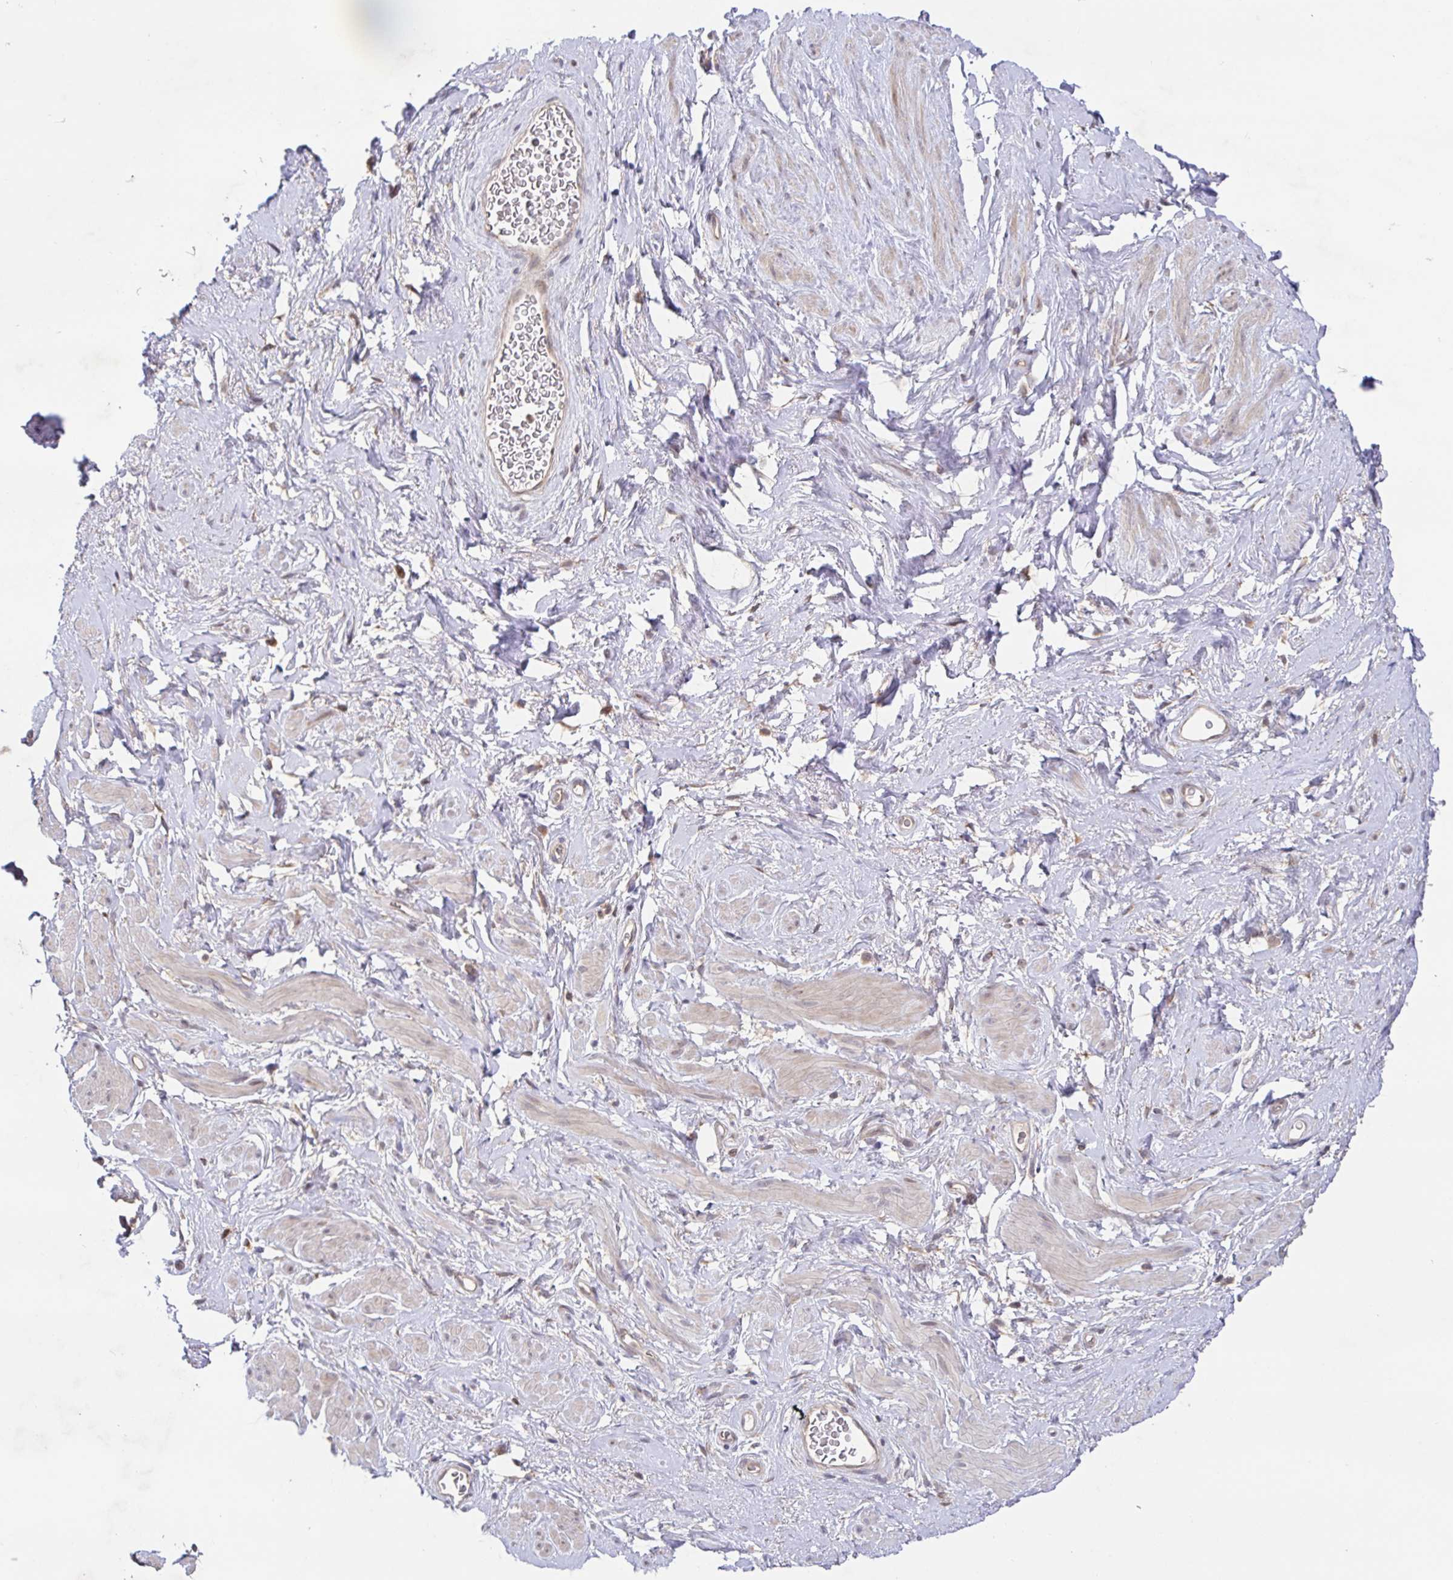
{"staining": {"intensity": "weak", "quantity": "25%-75%", "location": "cytoplasmic/membranous"}, "tissue": "soft tissue", "cell_type": "Fibroblasts", "image_type": "normal", "snomed": [{"axis": "morphology", "description": "Normal tissue, NOS"}, {"axis": "topography", "description": "Vagina"}, {"axis": "topography", "description": "Peripheral nerve tissue"}], "caption": "DAB (3,3'-diaminobenzidine) immunohistochemical staining of normal soft tissue displays weak cytoplasmic/membranous protein expression in about 25%-75% of fibroblasts. Immunohistochemistry stains the protein in brown and the nuclei are stained blue.", "gene": "AACS", "patient": {"sex": "female", "age": 71}}